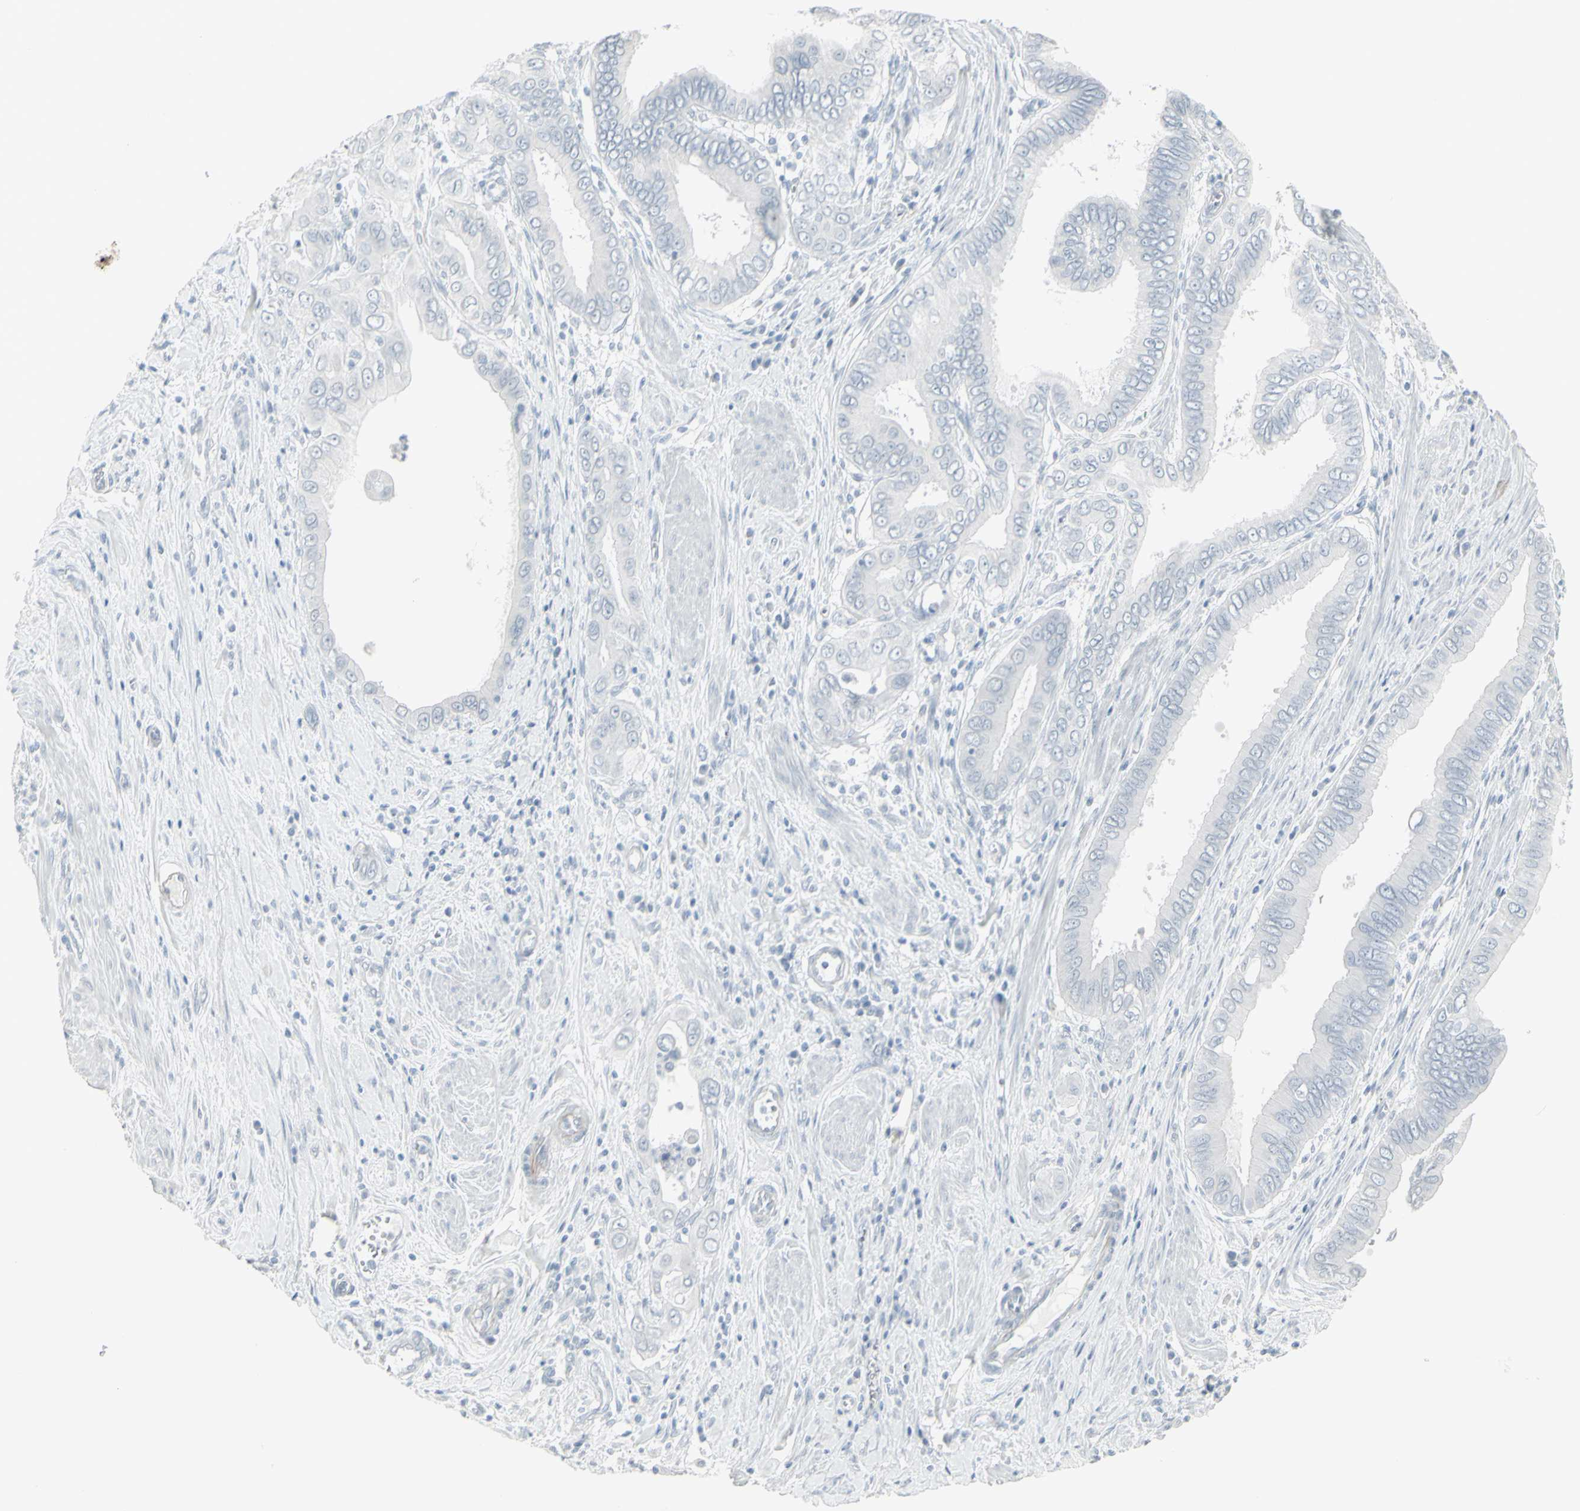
{"staining": {"intensity": "negative", "quantity": "none", "location": "none"}, "tissue": "pancreatic cancer", "cell_type": "Tumor cells", "image_type": "cancer", "snomed": [{"axis": "morphology", "description": "Normal tissue, NOS"}, {"axis": "topography", "description": "Lymph node"}], "caption": "A photomicrograph of pancreatic cancer stained for a protein shows no brown staining in tumor cells. Nuclei are stained in blue.", "gene": "YBX2", "patient": {"sex": "male", "age": 50}}